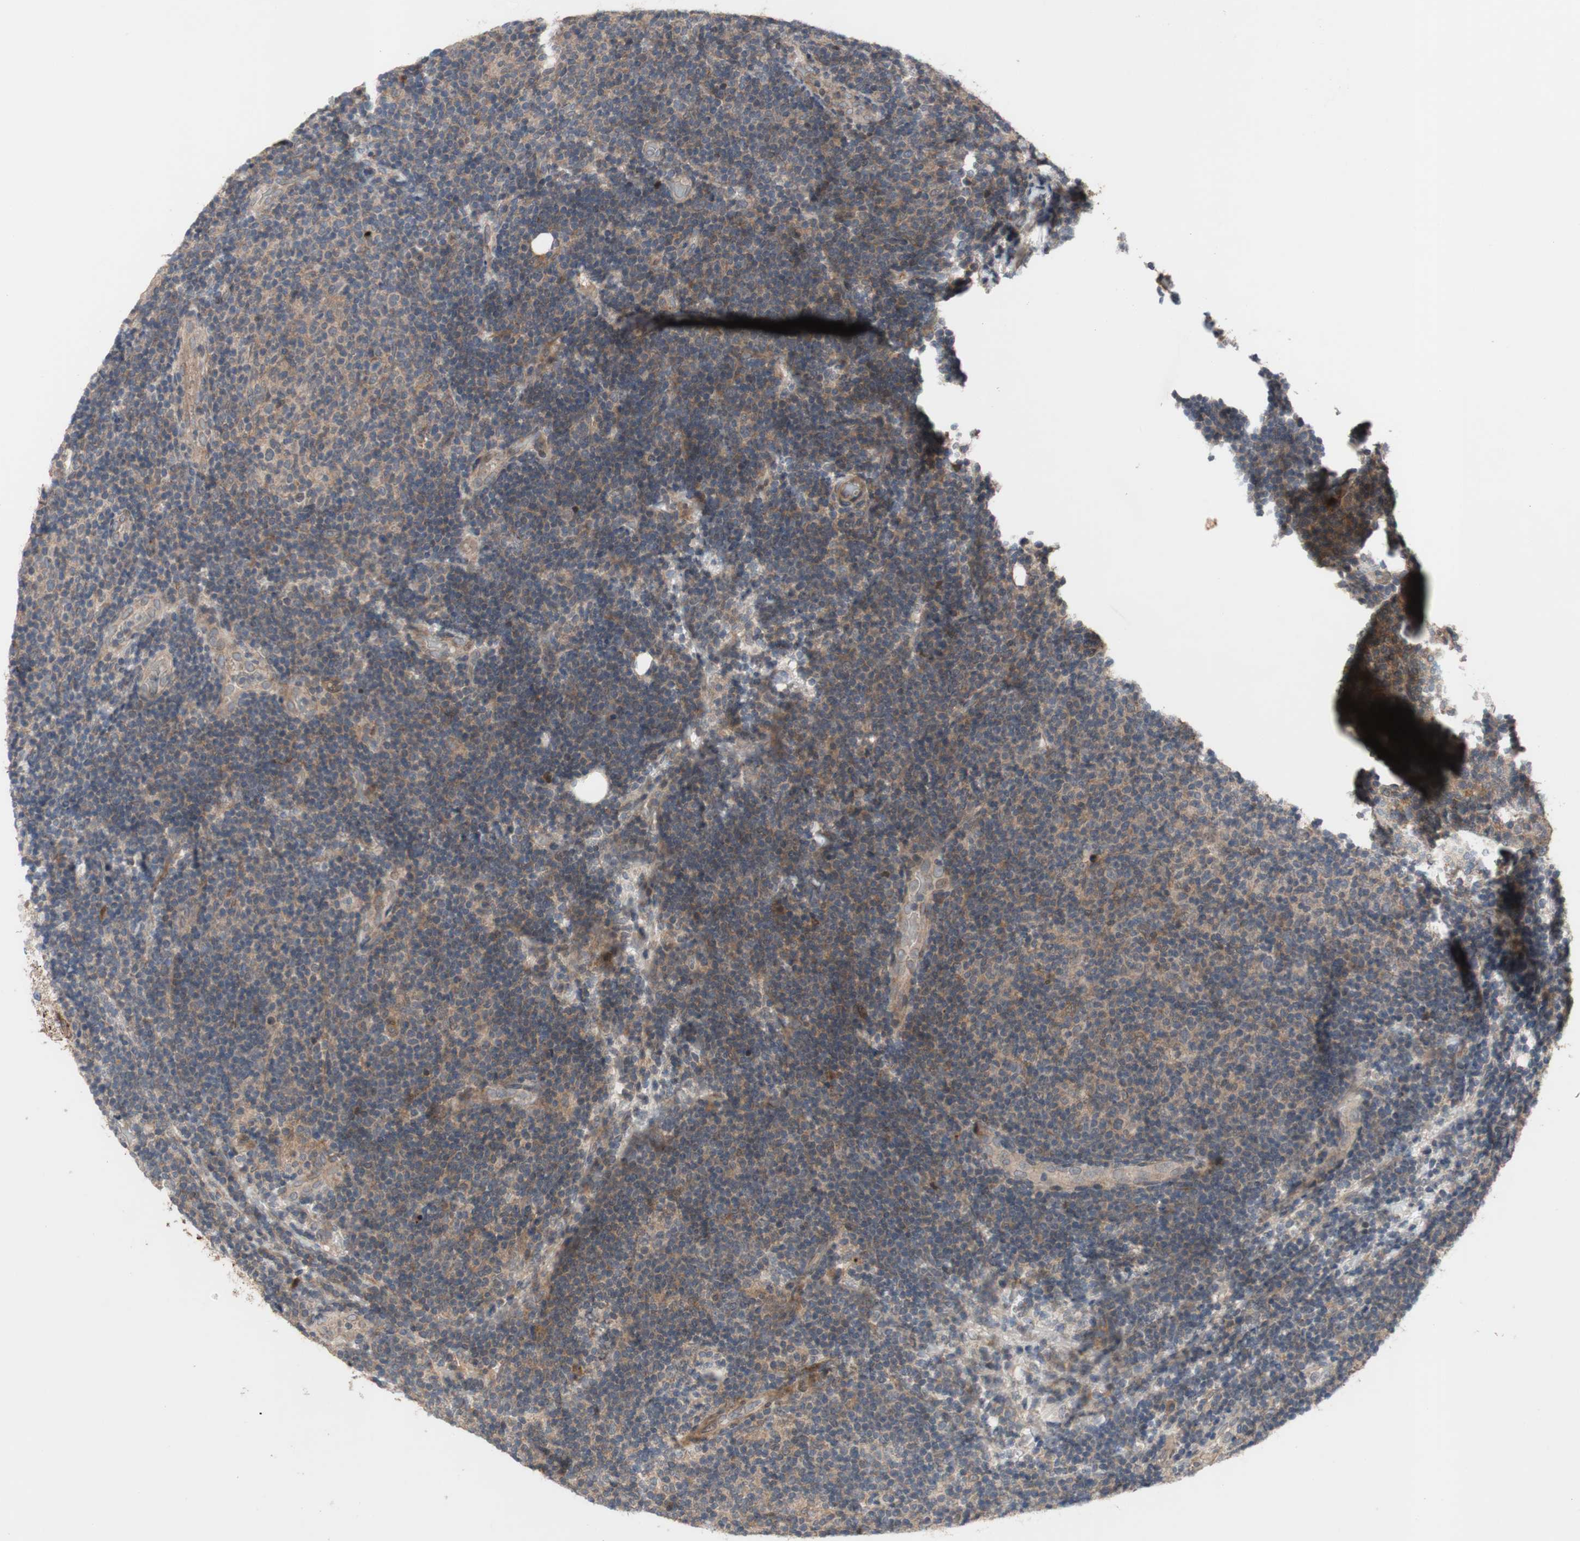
{"staining": {"intensity": "weak", "quantity": ">75%", "location": "cytoplasmic/membranous"}, "tissue": "lymphoma", "cell_type": "Tumor cells", "image_type": "cancer", "snomed": [{"axis": "morphology", "description": "Malignant lymphoma, non-Hodgkin's type, Low grade"}, {"axis": "topography", "description": "Lymph node"}], "caption": "Immunohistochemical staining of malignant lymphoma, non-Hodgkin's type (low-grade) demonstrates low levels of weak cytoplasmic/membranous protein positivity in about >75% of tumor cells. (brown staining indicates protein expression, while blue staining denotes nuclei).", "gene": "OAZ1", "patient": {"sex": "male", "age": 83}}